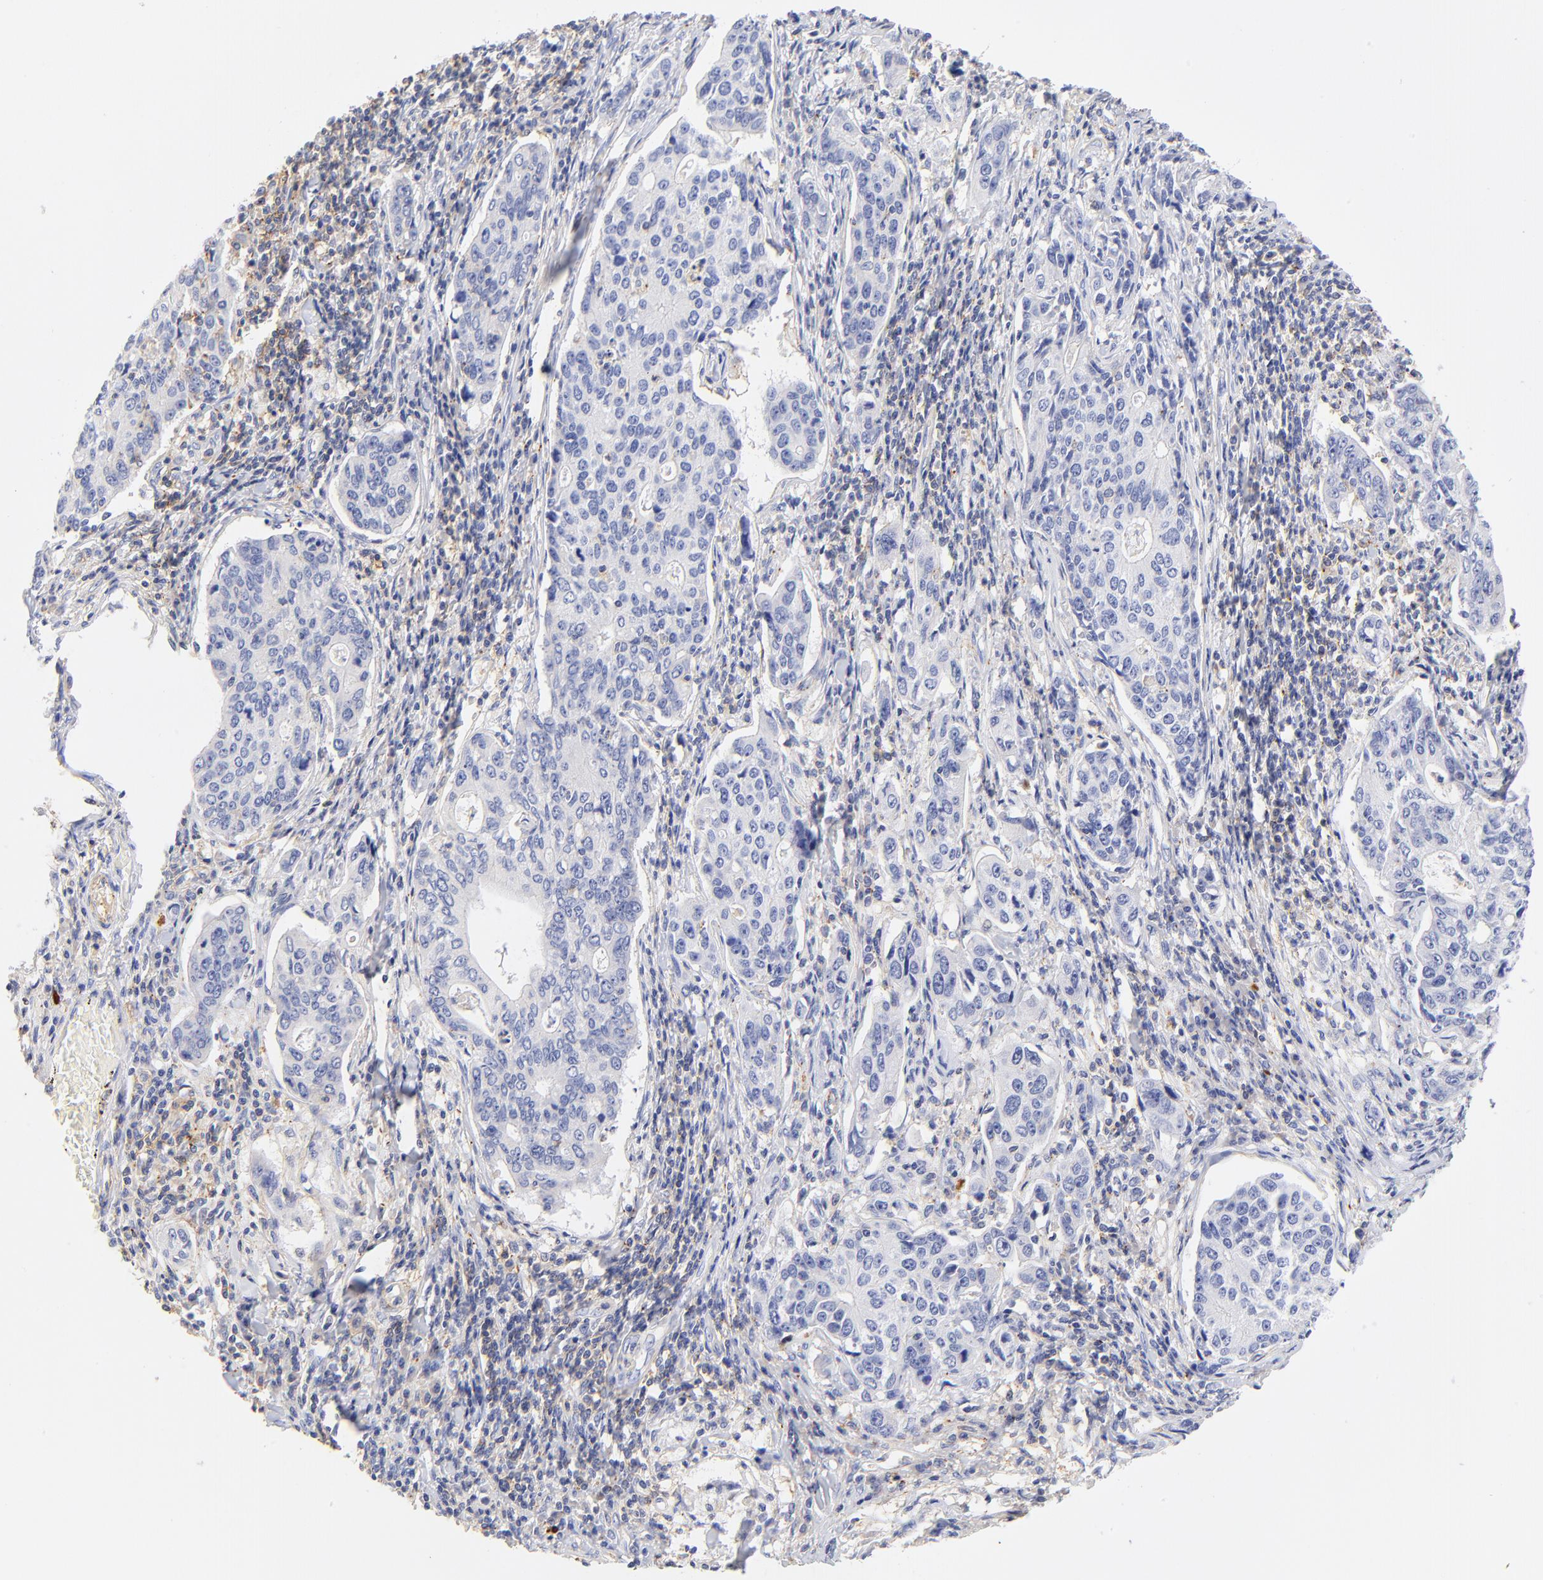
{"staining": {"intensity": "negative", "quantity": "none", "location": "none"}, "tissue": "stomach cancer", "cell_type": "Tumor cells", "image_type": "cancer", "snomed": [{"axis": "morphology", "description": "Adenocarcinoma, NOS"}, {"axis": "topography", "description": "Esophagus"}, {"axis": "topography", "description": "Stomach"}], "caption": "High power microscopy histopathology image of an IHC image of stomach adenocarcinoma, revealing no significant staining in tumor cells. (Immunohistochemistry (ihc), brightfield microscopy, high magnification).", "gene": "MDGA2", "patient": {"sex": "male", "age": 74}}